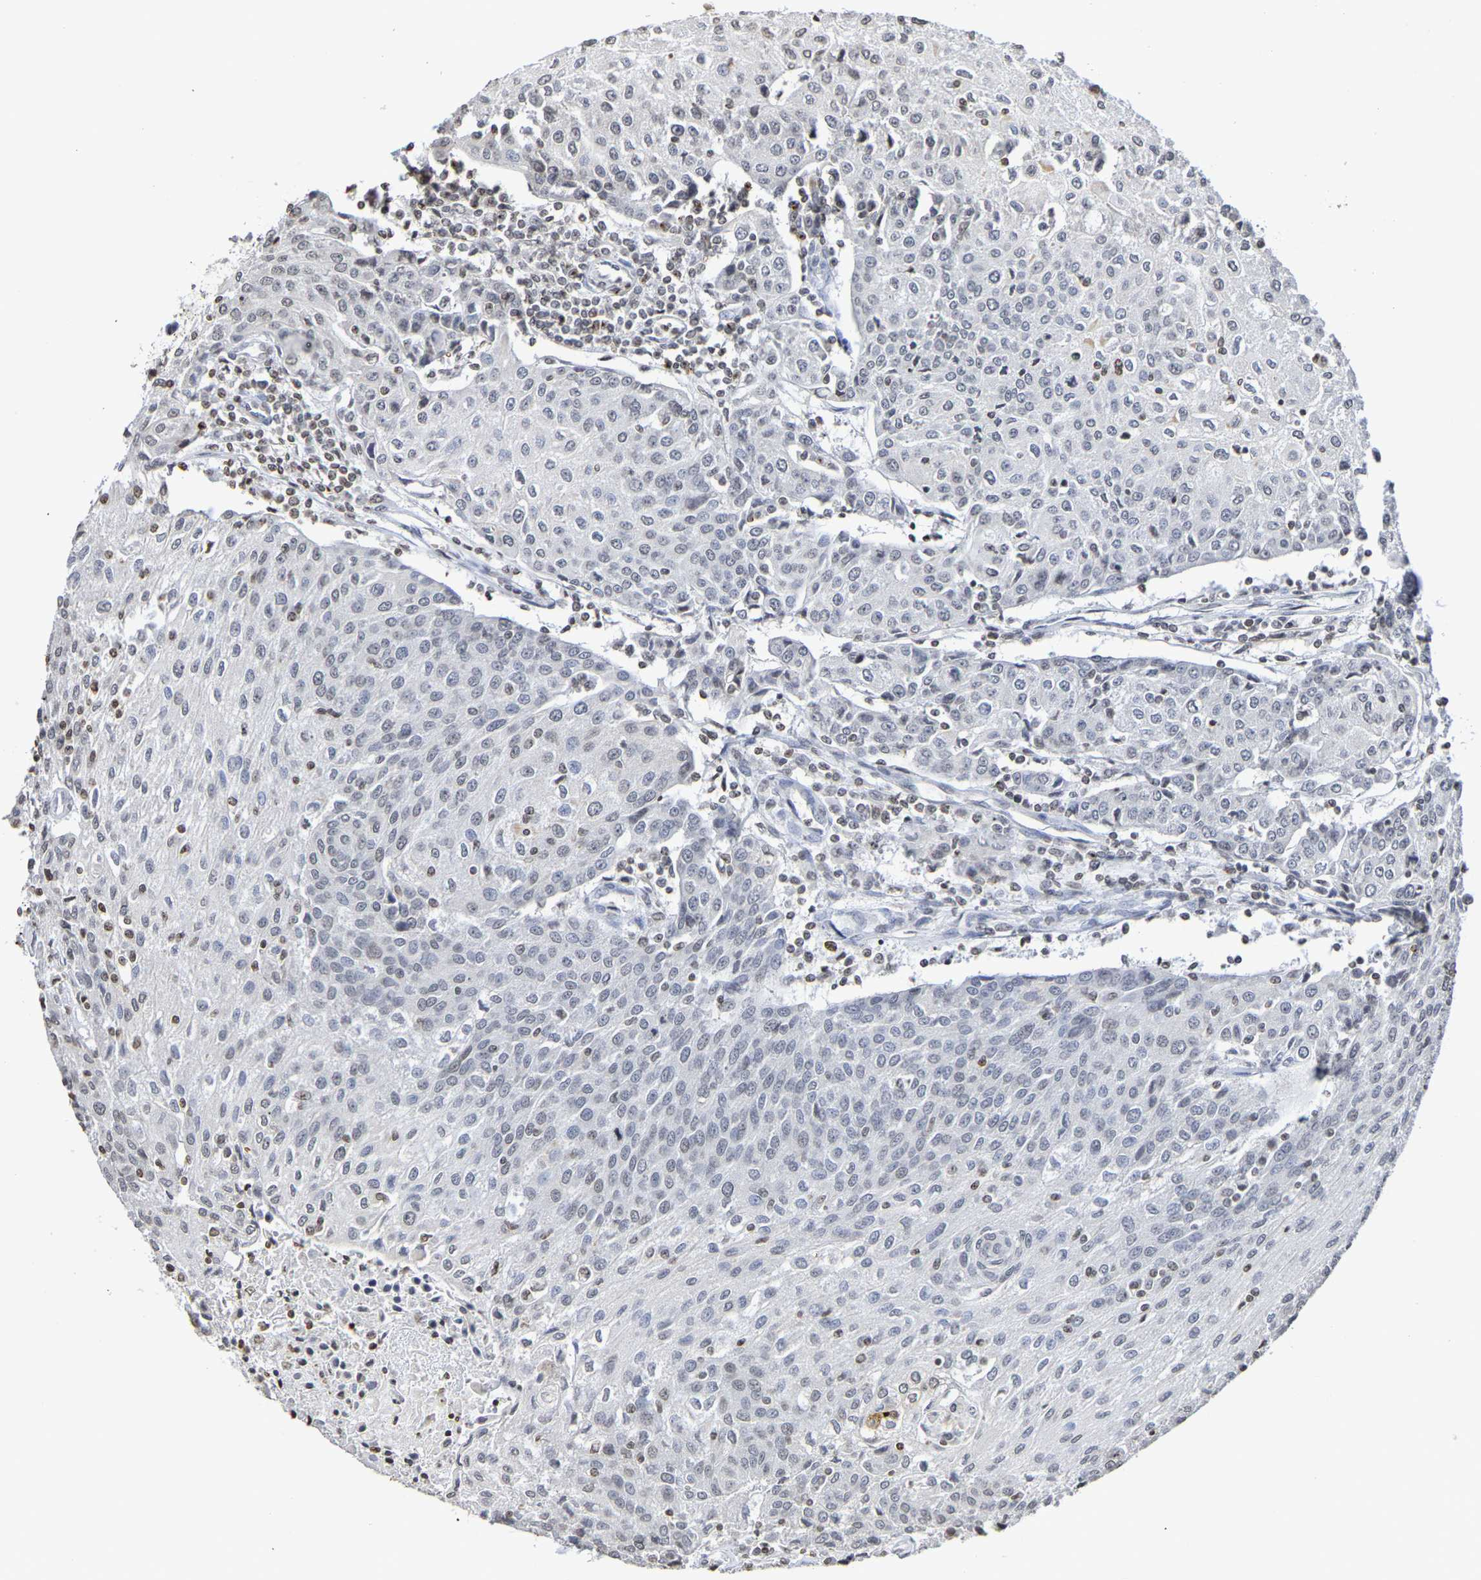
{"staining": {"intensity": "negative", "quantity": "none", "location": "none"}, "tissue": "urothelial cancer", "cell_type": "Tumor cells", "image_type": "cancer", "snomed": [{"axis": "morphology", "description": "Urothelial carcinoma, High grade"}, {"axis": "topography", "description": "Urinary bladder"}], "caption": "DAB immunohistochemical staining of urothelial cancer demonstrates no significant expression in tumor cells.", "gene": "ATF4", "patient": {"sex": "female", "age": 85}}